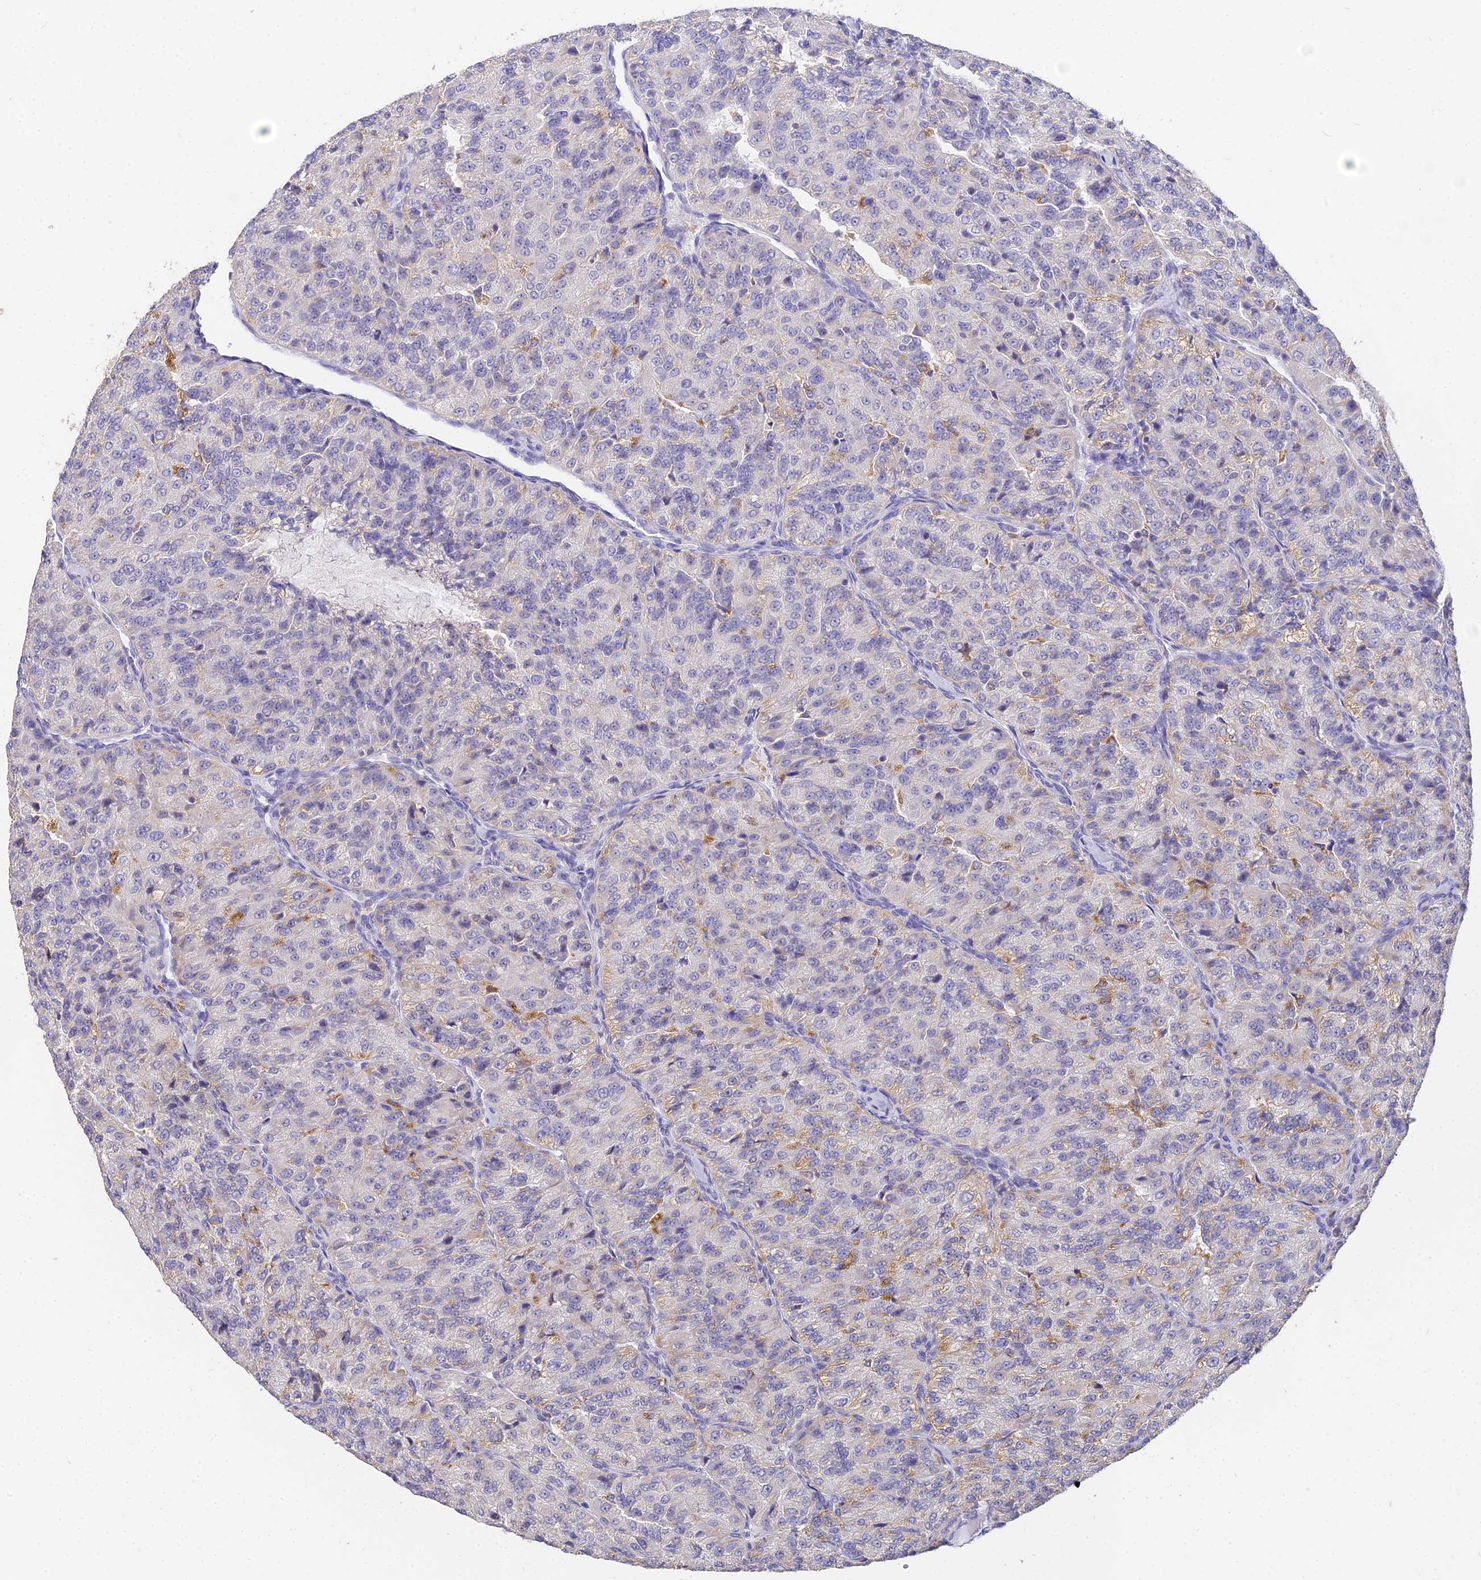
{"staining": {"intensity": "moderate", "quantity": "<25%", "location": "cytoplasmic/membranous"}, "tissue": "renal cancer", "cell_type": "Tumor cells", "image_type": "cancer", "snomed": [{"axis": "morphology", "description": "Adenocarcinoma, NOS"}, {"axis": "topography", "description": "Kidney"}], "caption": "The photomicrograph reveals a brown stain indicating the presence of a protein in the cytoplasmic/membranous of tumor cells in renal cancer (adenocarcinoma). (Brightfield microscopy of DAB IHC at high magnification).", "gene": "ARL8B", "patient": {"sex": "female", "age": 63}}